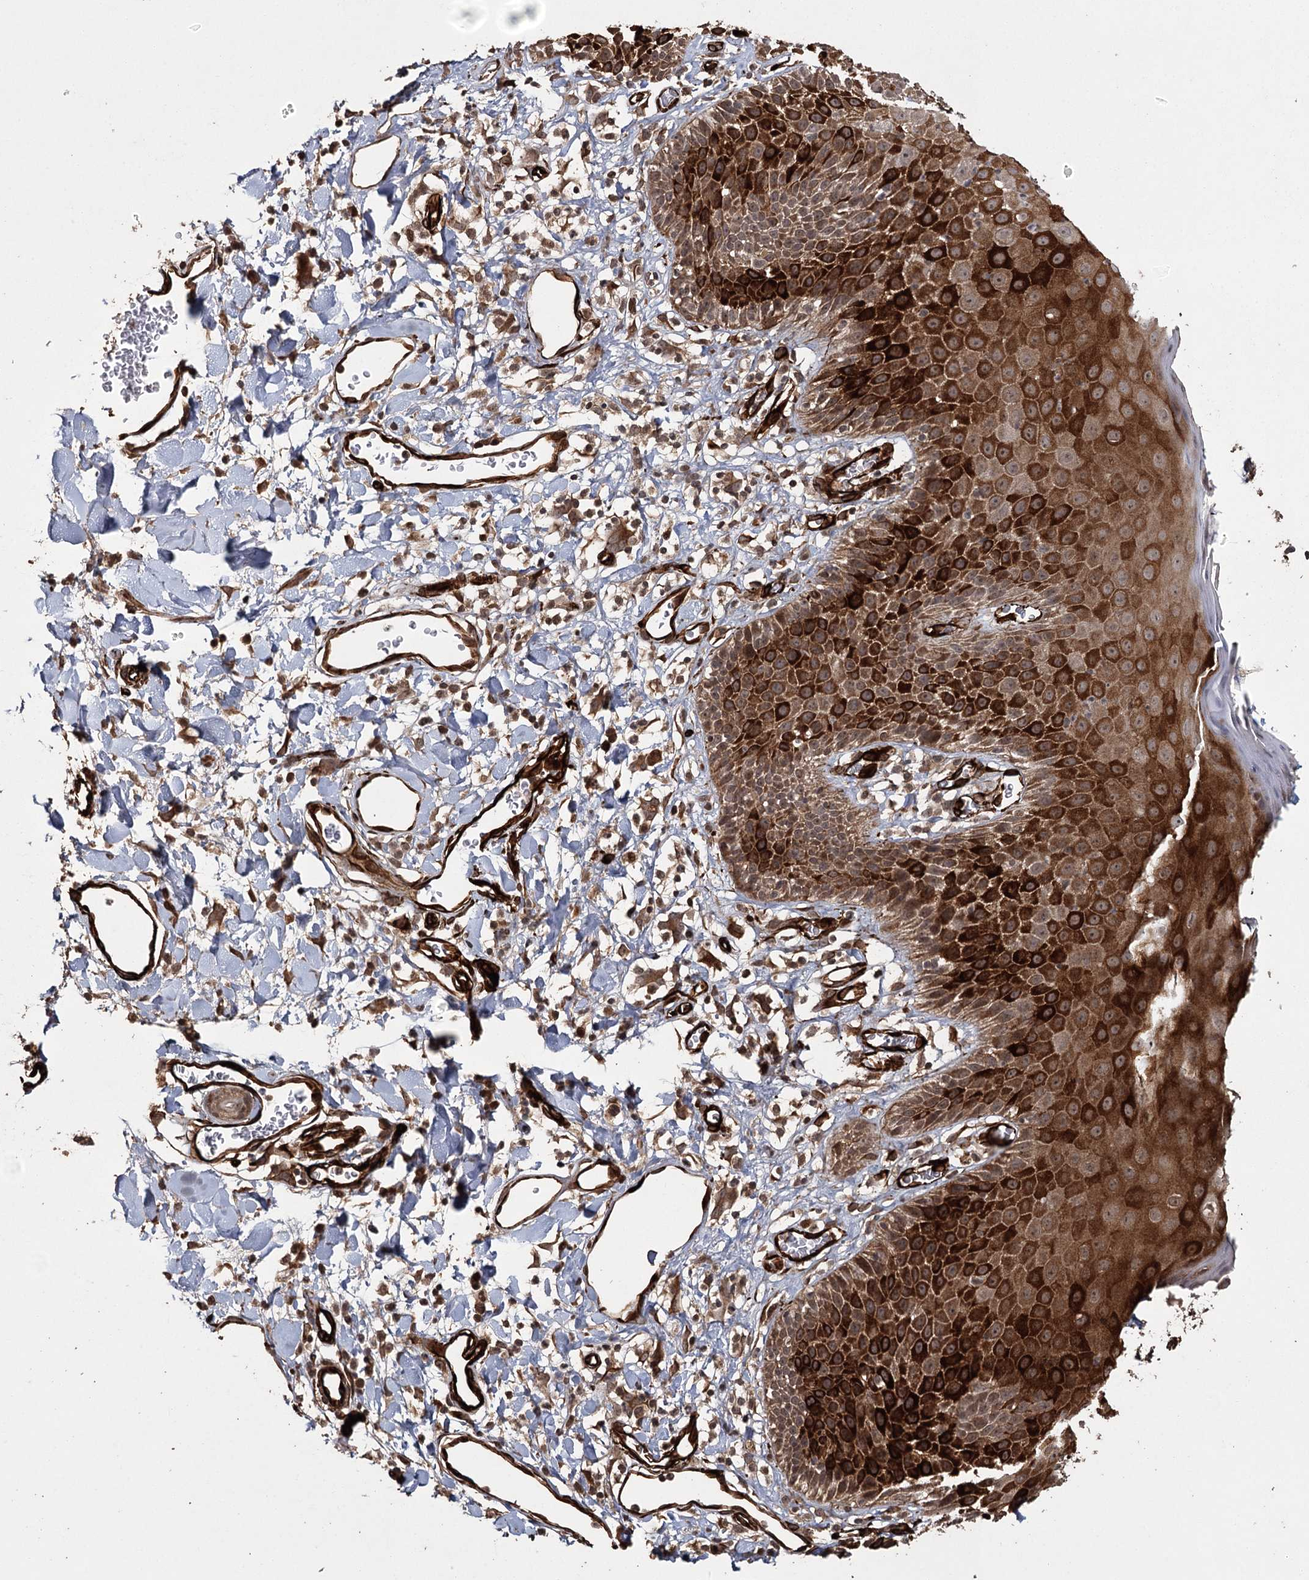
{"staining": {"intensity": "strong", "quantity": "25%-75%", "location": "cytoplasmic/membranous"}, "tissue": "skin", "cell_type": "Epidermal cells", "image_type": "normal", "snomed": [{"axis": "morphology", "description": "Normal tissue, NOS"}, {"axis": "topography", "description": "Vulva"}], "caption": "Brown immunohistochemical staining in normal human skin demonstrates strong cytoplasmic/membranous staining in approximately 25%-75% of epidermal cells. The protein of interest is stained brown, and the nuclei are stained in blue (DAB IHC with brightfield microscopy, high magnification).", "gene": "RPAP3", "patient": {"sex": "female", "age": 68}}